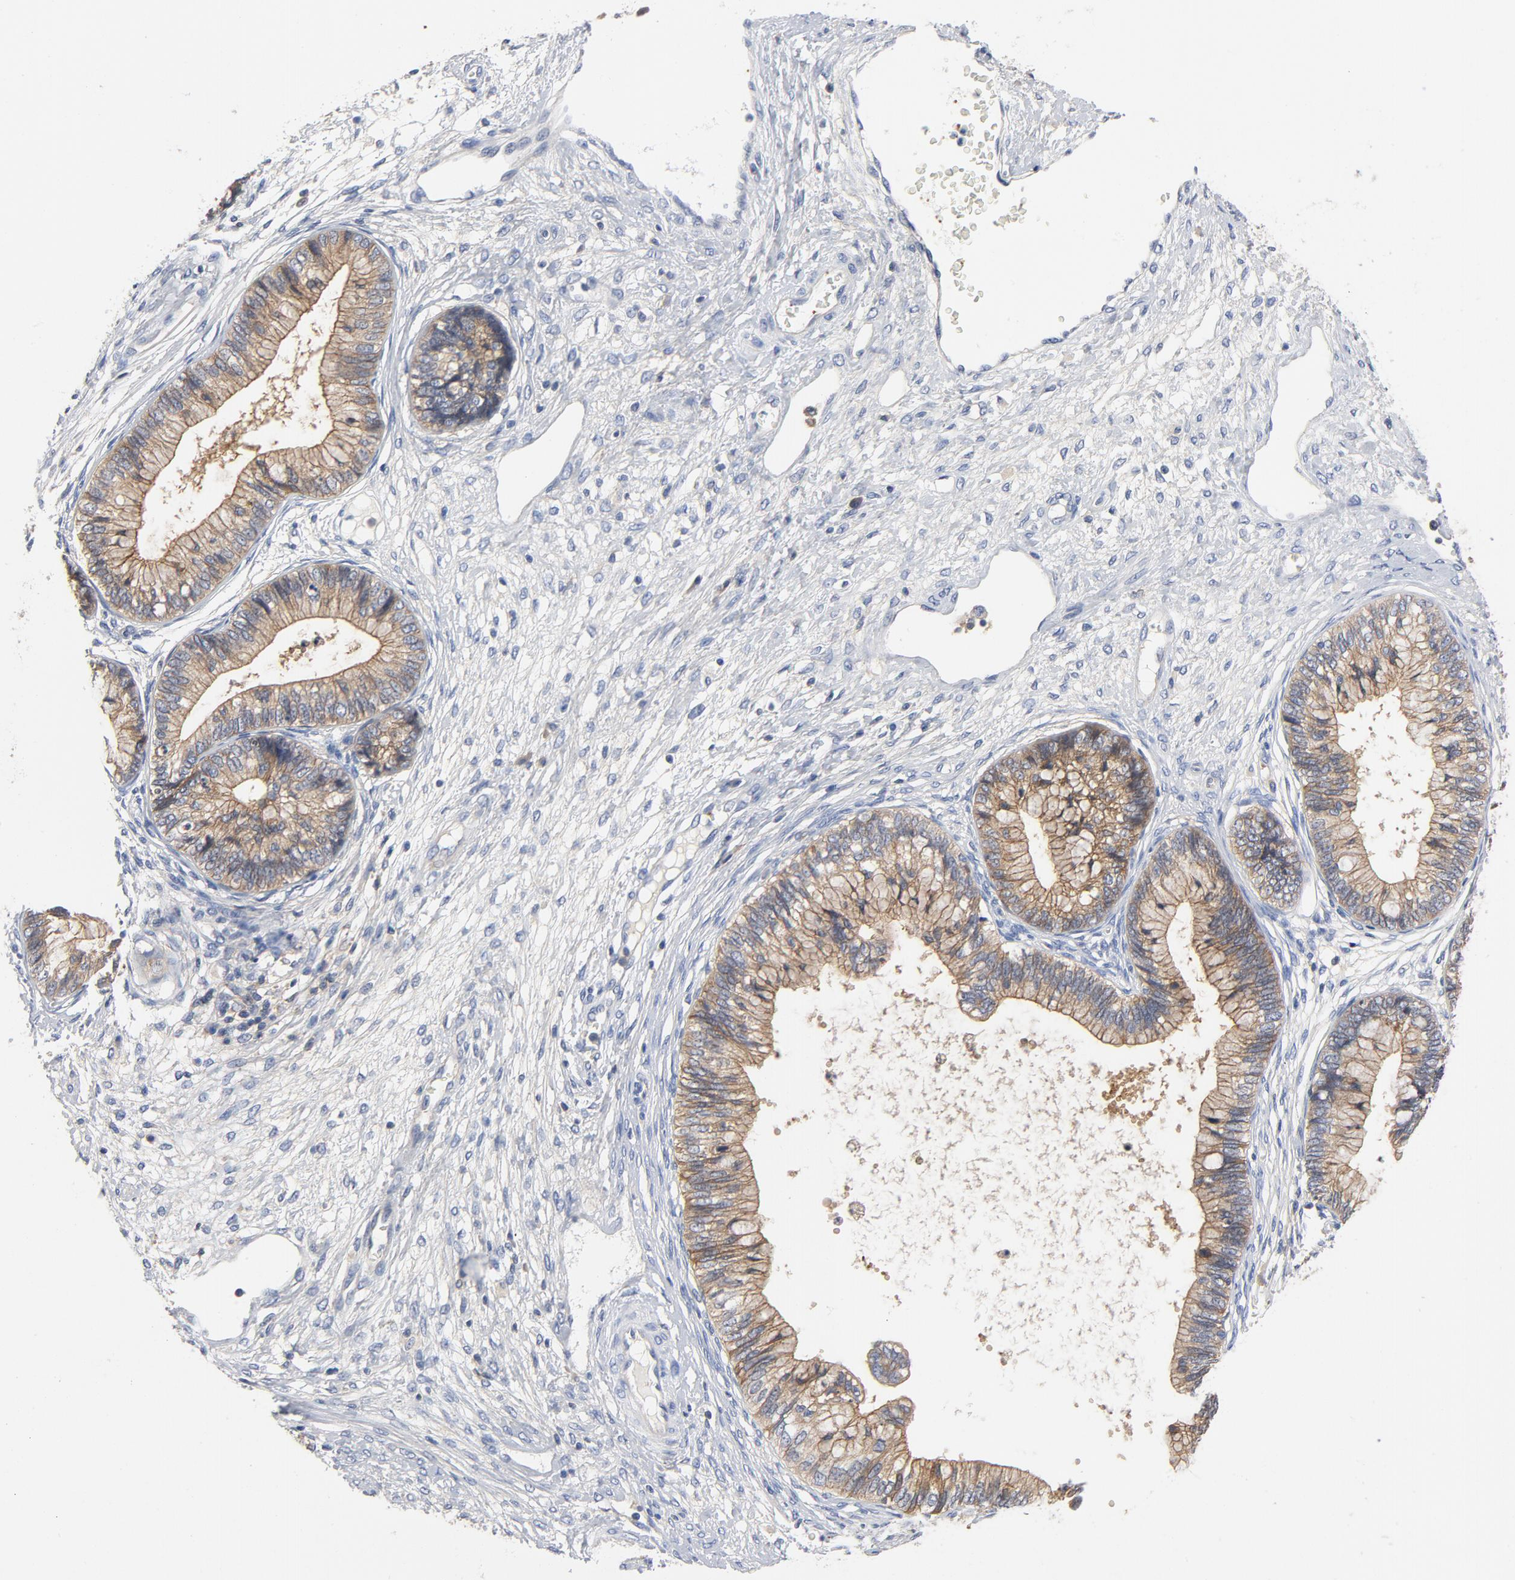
{"staining": {"intensity": "weak", "quantity": ">75%", "location": "cytoplasmic/membranous"}, "tissue": "cervical cancer", "cell_type": "Tumor cells", "image_type": "cancer", "snomed": [{"axis": "morphology", "description": "Adenocarcinoma, NOS"}, {"axis": "topography", "description": "Cervix"}], "caption": "A brown stain highlights weak cytoplasmic/membranous staining of a protein in adenocarcinoma (cervical) tumor cells.", "gene": "SRC", "patient": {"sex": "female", "age": 44}}